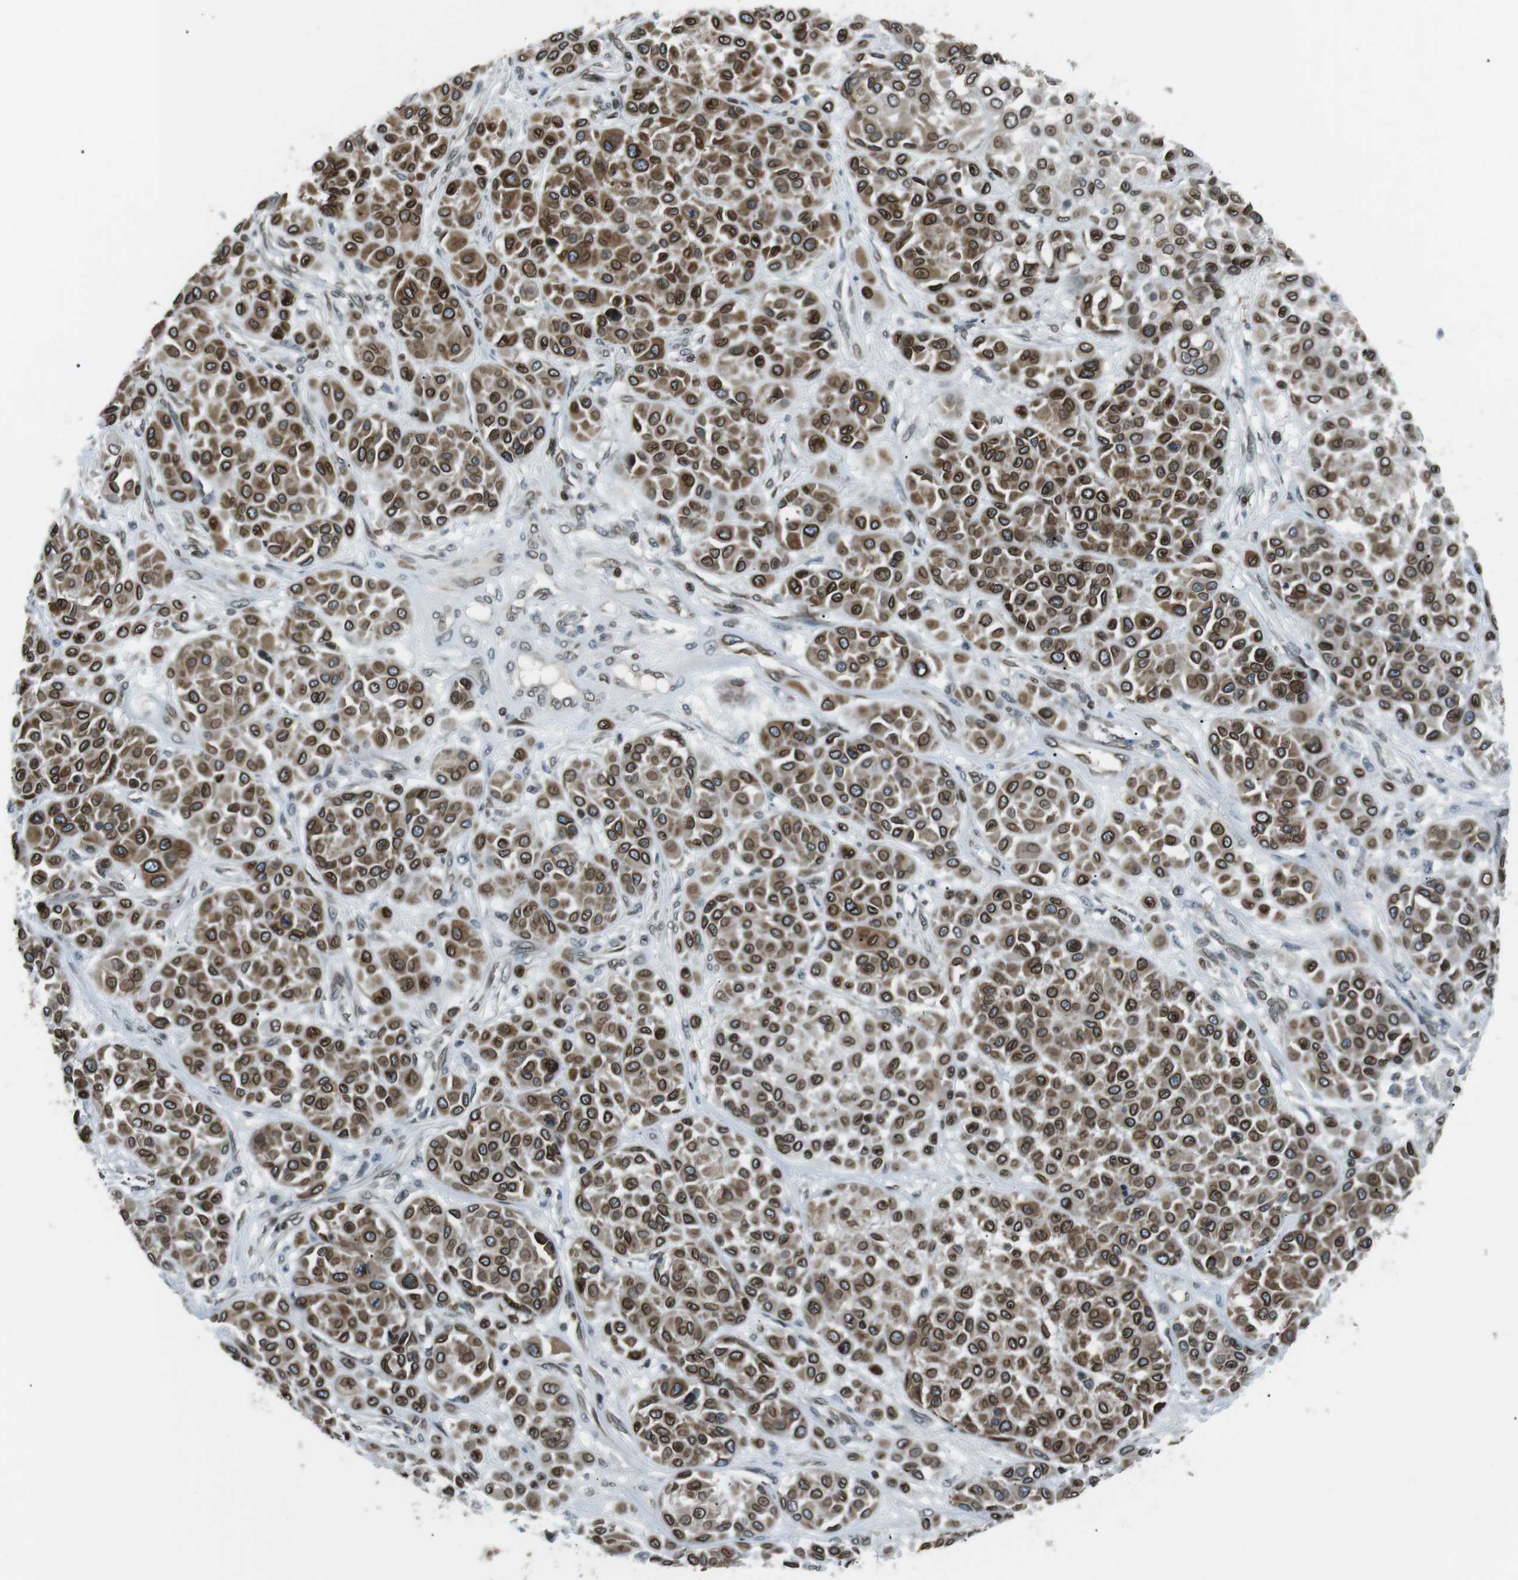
{"staining": {"intensity": "strong", "quantity": ">75%", "location": "cytoplasmic/membranous,nuclear"}, "tissue": "melanoma", "cell_type": "Tumor cells", "image_type": "cancer", "snomed": [{"axis": "morphology", "description": "Malignant melanoma, Metastatic site"}, {"axis": "topography", "description": "Soft tissue"}], "caption": "Immunohistochemistry staining of malignant melanoma (metastatic site), which exhibits high levels of strong cytoplasmic/membranous and nuclear positivity in about >75% of tumor cells indicating strong cytoplasmic/membranous and nuclear protein expression. The staining was performed using DAB (brown) for protein detection and nuclei were counterstained in hematoxylin (blue).", "gene": "TMX4", "patient": {"sex": "male", "age": 41}}